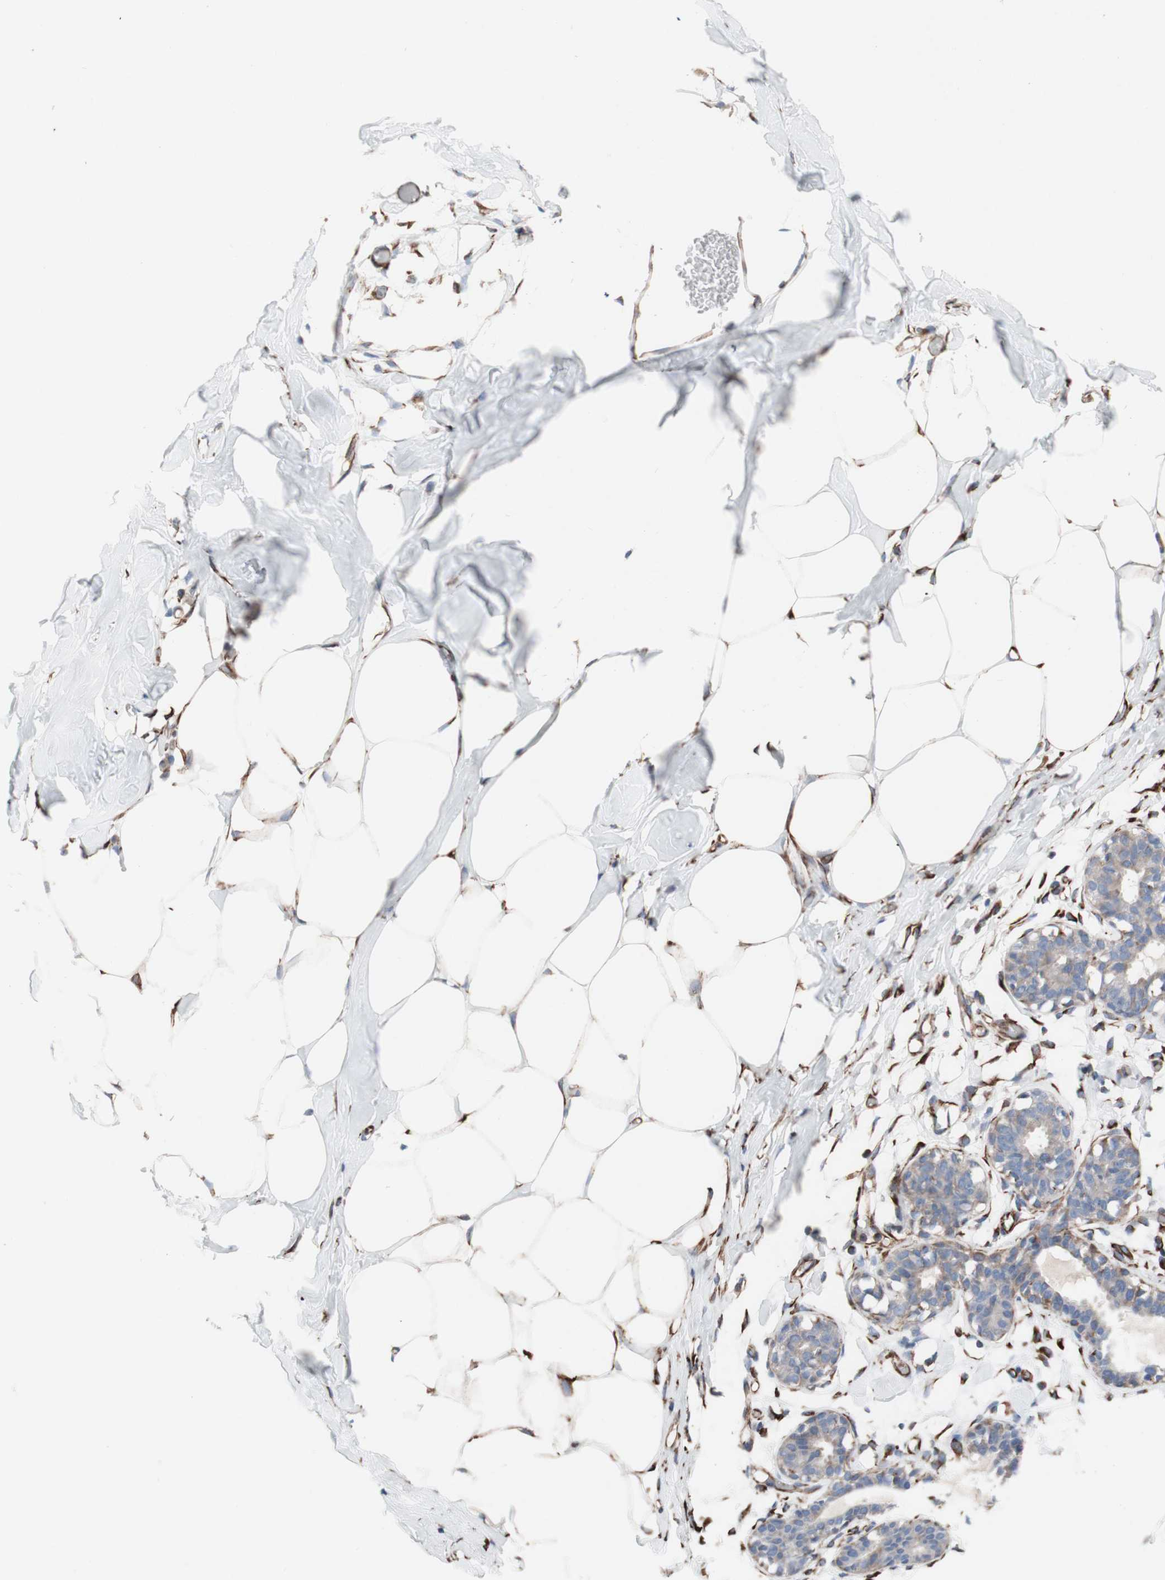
{"staining": {"intensity": "weak", "quantity": "25%-75%", "location": "cytoplasmic/membranous"}, "tissue": "adipose tissue", "cell_type": "Adipocytes", "image_type": "normal", "snomed": [{"axis": "morphology", "description": "Normal tissue, NOS"}, {"axis": "topography", "description": "Breast"}, {"axis": "topography", "description": "Adipose tissue"}], "caption": "Benign adipose tissue shows weak cytoplasmic/membranous staining in about 25%-75% of adipocytes (Stains: DAB in brown, nuclei in blue, Microscopy: brightfield microscopy at high magnification)..", "gene": "AGPAT5", "patient": {"sex": "female", "age": 25}}